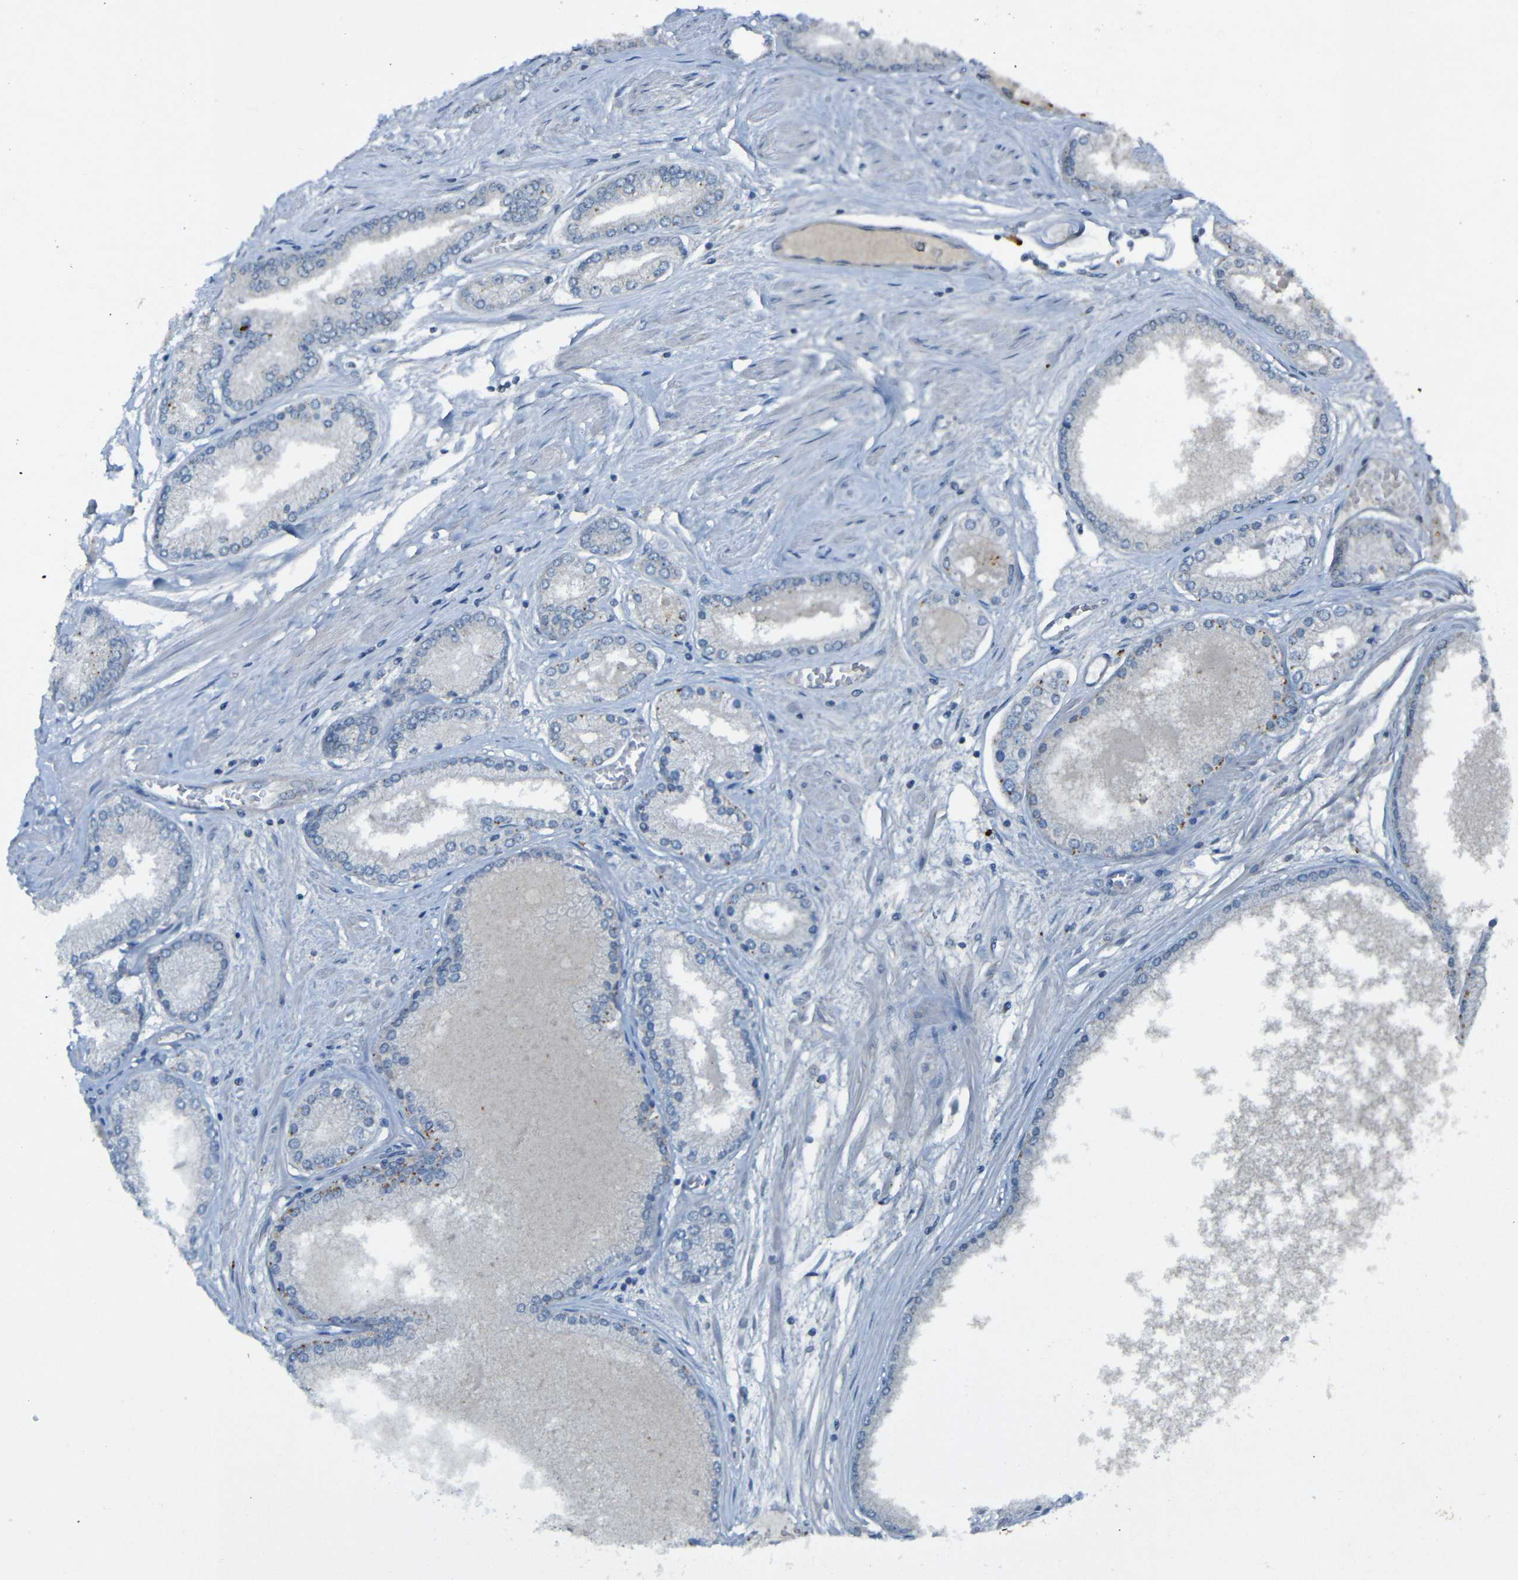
{"staining": {"intensity": "moderate", "quantity": "<25%", "location": "cytoplasmic/membranous"}, "tissue": "prostate cancer", "cell_type": "Tumor cells", "image_type": "cancer", "snomed": [{"axis": "morphology", "description": "Adenocarcinoma, High grade"}, {"axis": "topography", "description": "Prostate"}], "caption": "High-power microscopy captured an IHC image of prostate cancer (high-grade adenocarcinoma), revealing moderate cytoplasmic/membranous staining in about <25% of tumor cells.", "gene": "LRRC70", "patient": {"sex": "male", "age": 59}}